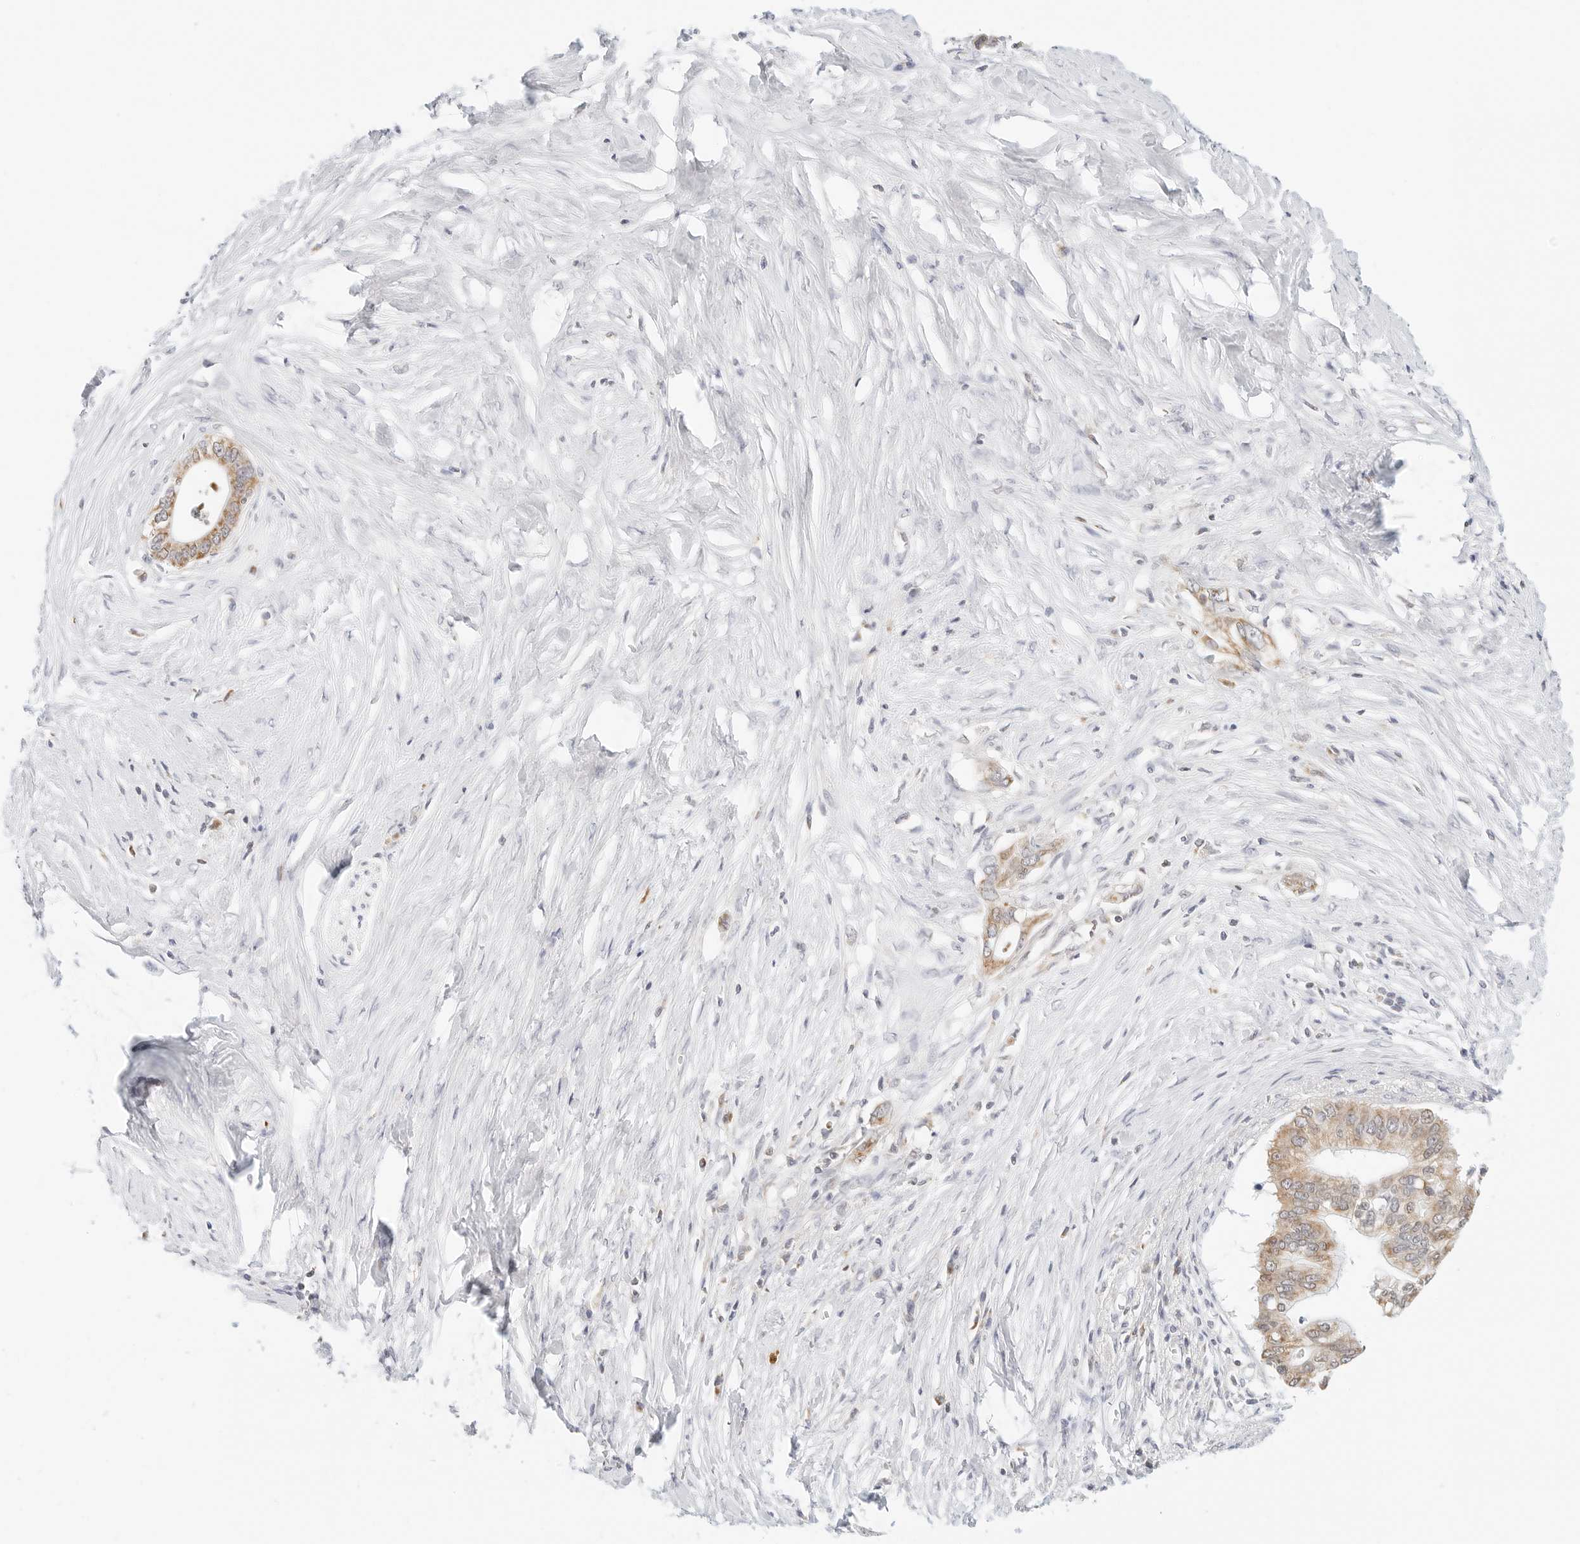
{"staining": {"intensity": "moderate", "quantity": ">75%", "location": "cytoplasmic/membranous"}, "tissue": "pancreatic cancer", "cell_type": "Tumor cells", "image_type": "cancer", "snomed": [{"axis": "morphology", "description": "Normal tissue, NOS"}, {"axis": "morphology", "description": "Adenocarcinoma, NOS"}, {"axis": "topography", "description": "Pancreas"}, {"axis": "topography", "description": "Peripheral nerve tissue"}], "caption": "A brown stain shows moderate cytoplasmic/membranous positivity of a protein in human pancreatic adenocarcinoma tumor cells.", "gene": "ATL1", "patient": {"sex": "male", "age": 59}}